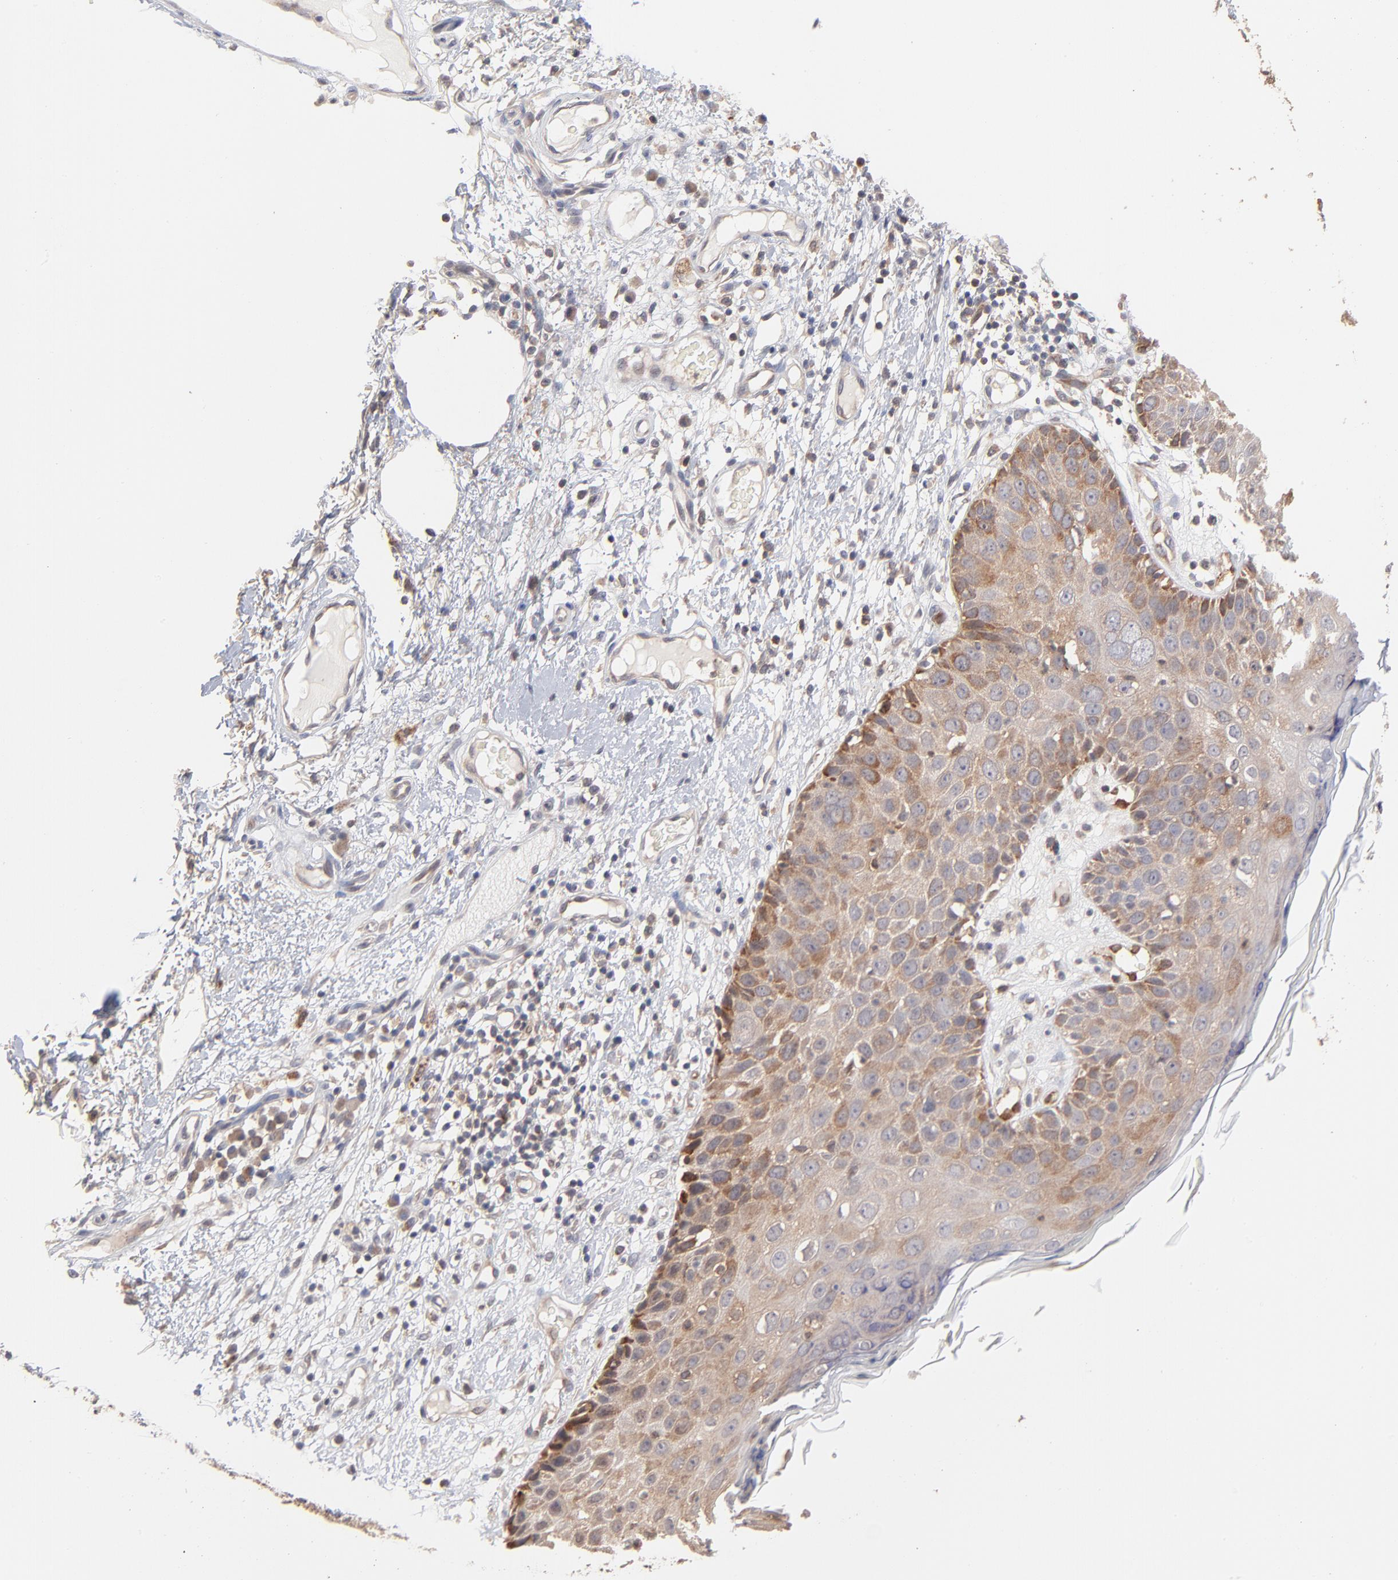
{"staining": {"intensity": "moderate", "quantity": ">75%", "location": "cytoplasmic/membranous"}, "tissue": "skin cancer", "cell_type": "Tumor cells", "image_type": "cancer", "snomed": [{"axis": "morphology", "description": "Squamous cell carcinoma, NOS"}, {"axis": "topography", "description": "Skin"}], "caption": "Tumor cells reveal medium levels of moderate cytoplasmic/membranous staining in about >75% of cells in human skin cancer (squamous cell carcinoma).", "gene": "IVNS1ABP", "patient": {"sex": "male", "age": 87}}